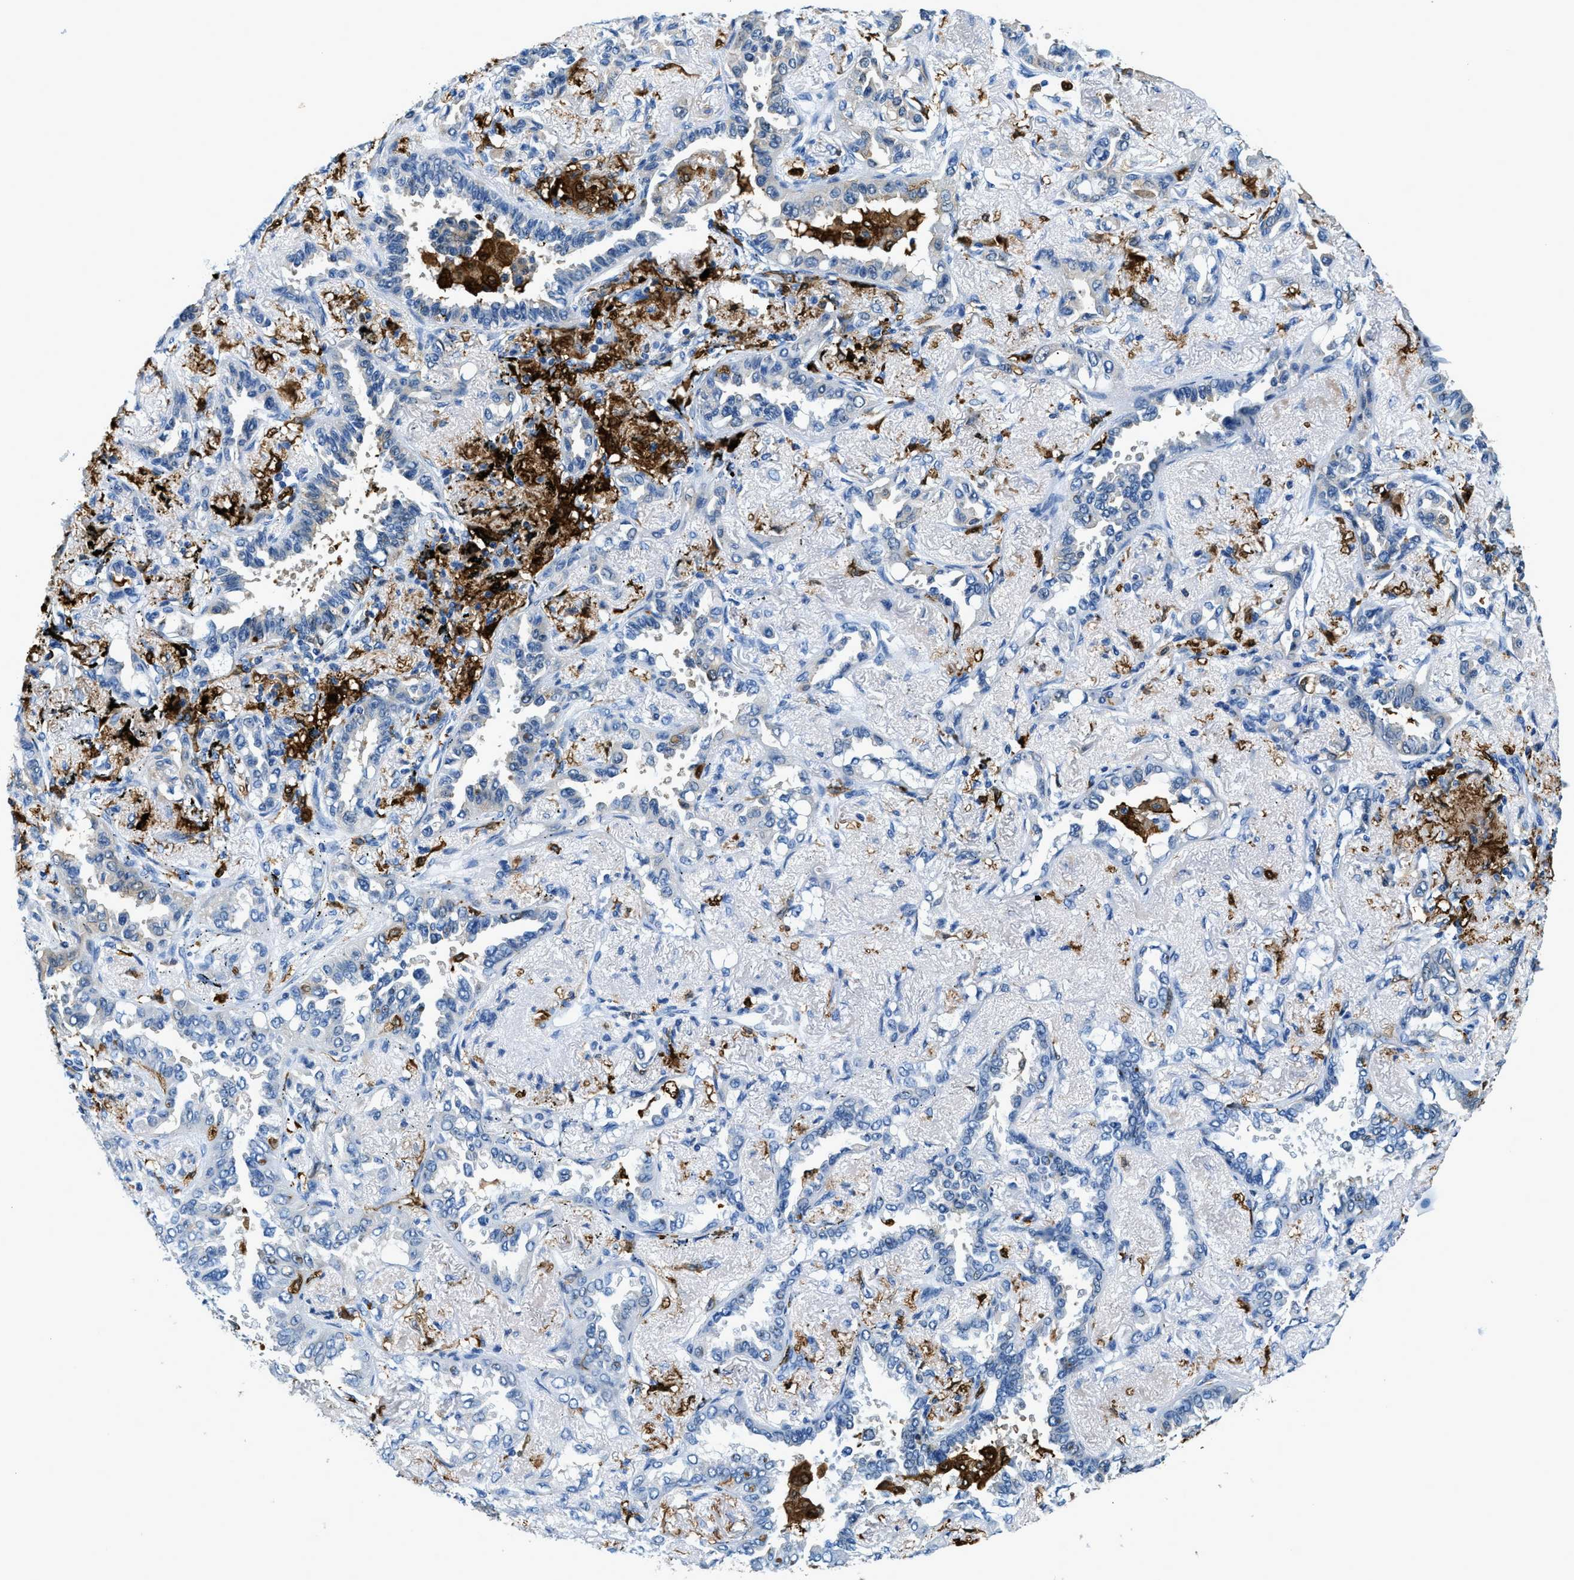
{"staining": {"intensity": "negative", "quantity": "none", "location": "none"}, "tissue": "lung cancer", "cell_type": "Tumor cells", "image_type": "cancer", "snomed": [{"axis": "morphology", "description": "Adenocarcinoma, NOS"}, {"axis": "topography", "description": "Lung"}], "caption": "Lung adenocarcinoma was stained to show a protein in brown. There is no significant expression in tumor cells. Brightfield microscopy of immunohistochemistry (IHC) stained with DAB (3,3'-diaminobenzidine) (brown) and hematoxylin (blue), captured at high magnification.", "gene": "CAPG", "patient": {"sex": "male", "age": 59}}